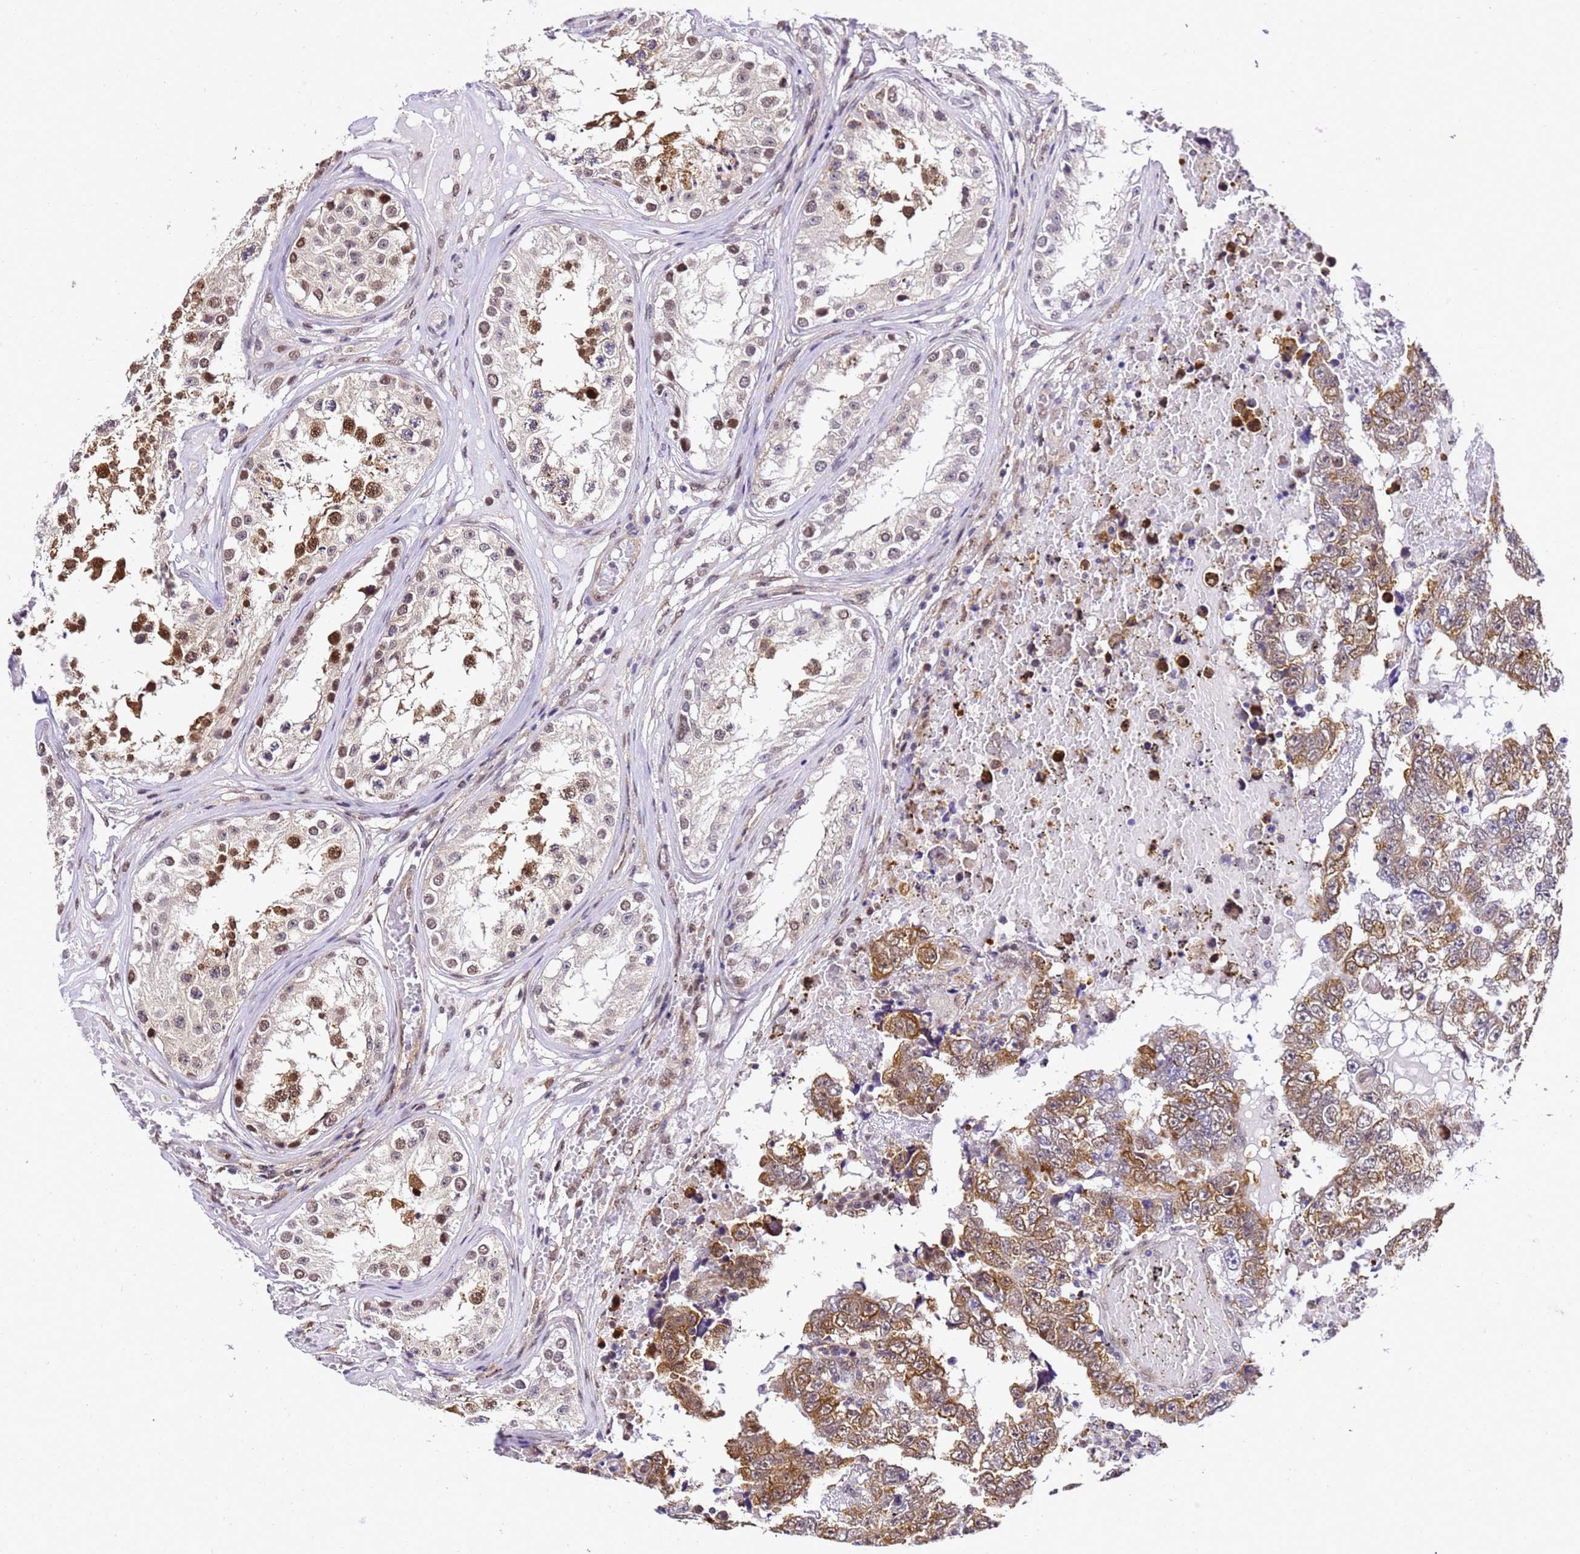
{"staining": {"intensity": "moderate", "quantity": ">75%", "location": "cytoplasmic/membranous"}, "tissue": "testis cancer", "cell_type": "Tumor cells", "image_type": "cancer", "snomed": [{"axis": "morphology", "description": "Carcinoma, Embryonal, NOS"}, {"axis": "topography", "description": "Testis"}], "caption": "Protein expression analysis of human testis cancer reveals moderate cytoplasmic/membranous expression in about >75% of tumor cells.", "gene": "SMN1", "patient": {"sex": "male", "age": 25}}